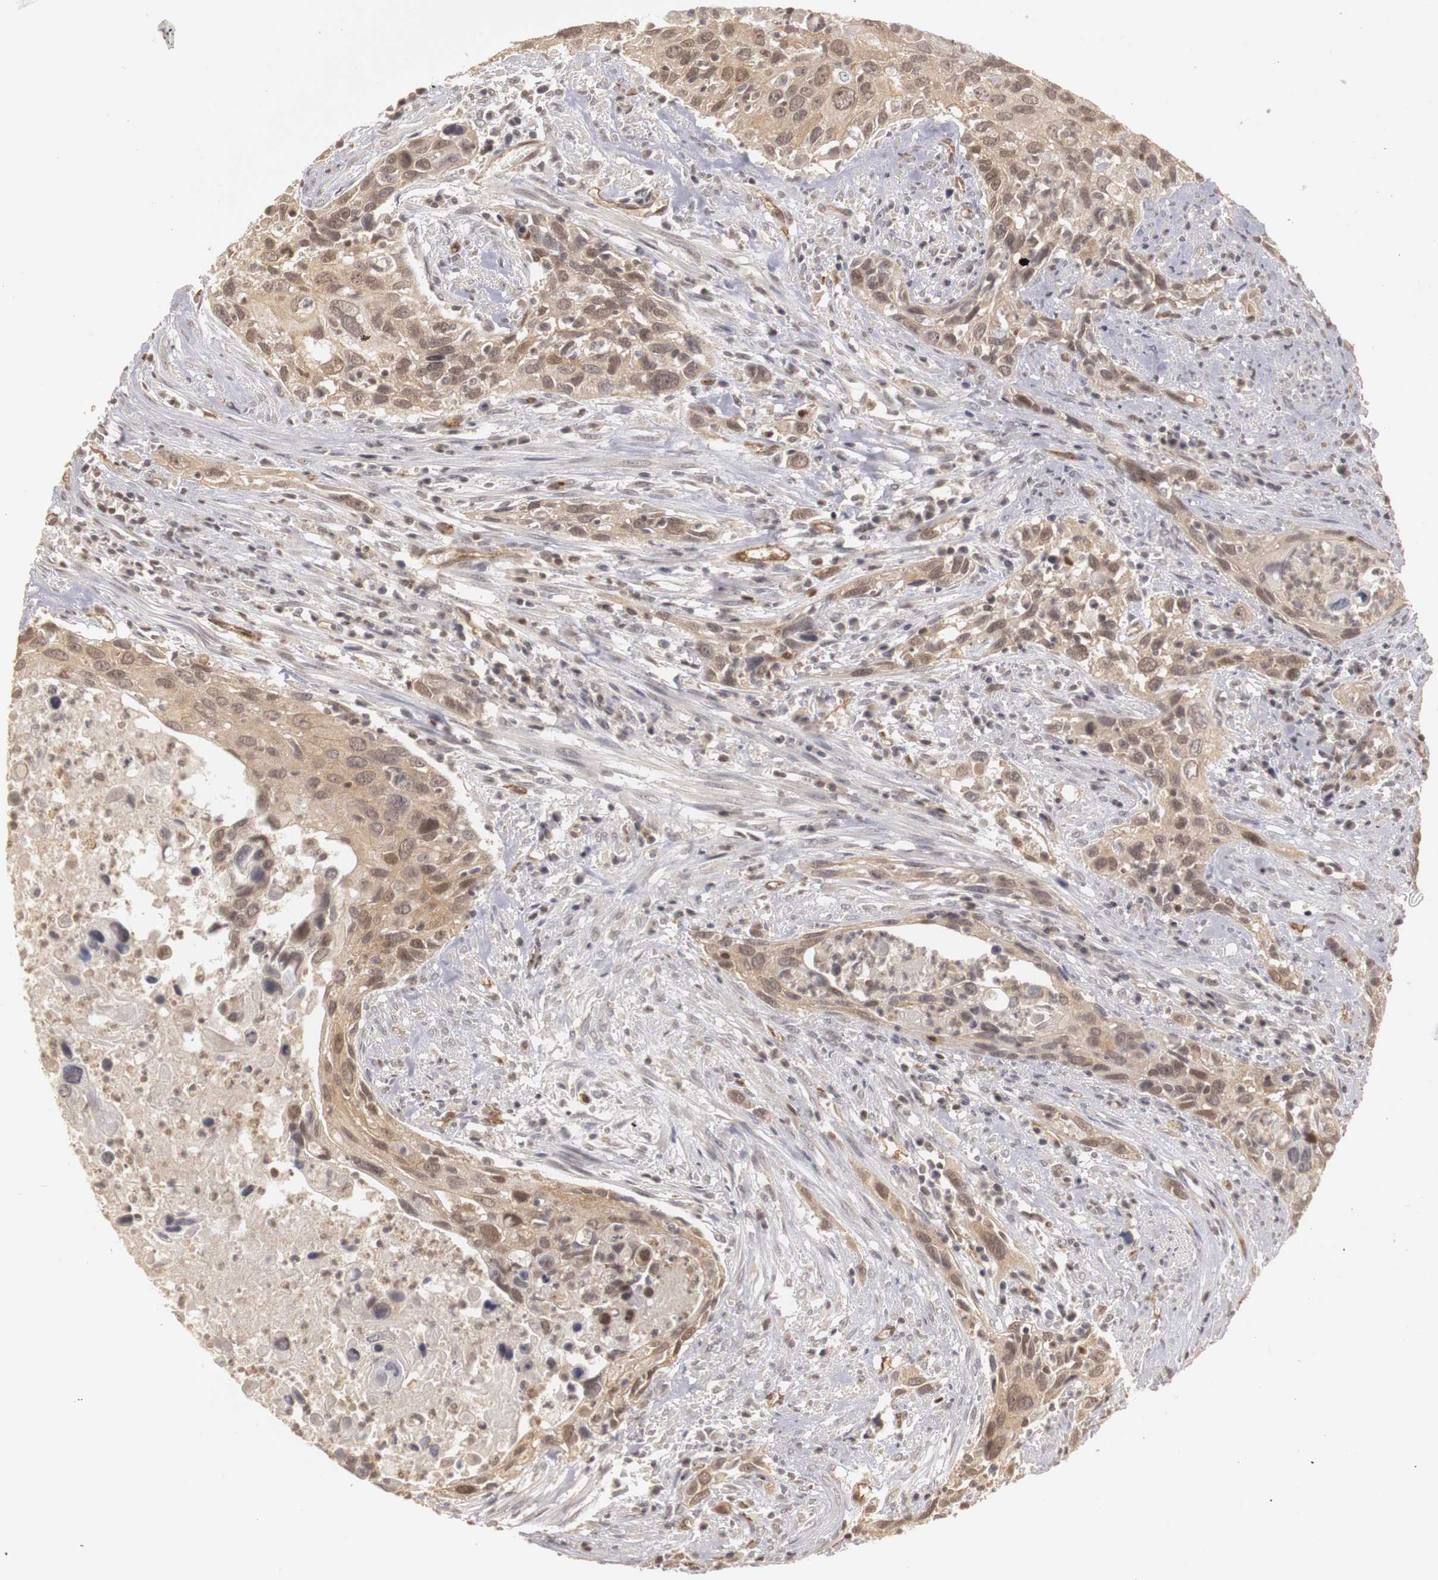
{"staining": {"intensity": "weak", "quantity": ">75%", "location": "cytoplasmic/membranous,nuclear"}, "tissue": "urothelial cancer", "cell_type": "Tumor cells", "image_type": "cancer", "snomed": [{"axis": "morphology", "description": "Urothelial carcinoma, High grade"}, {"axis": "topography", "description": "Urinary bladder"}], "caption": "Immunohistochemistry (IHC) of high-grade urothelial carcinoma reveals low levels of weak cytoplasmic/membranous and nuclear positivity in approximately >75% of tumor cells. Immunohistochemistry stains the protein of interest in brown and the nuclei are stained blue.", "gene": "PLEKHA1", "patient": {"sex": "male", "age": 71}}